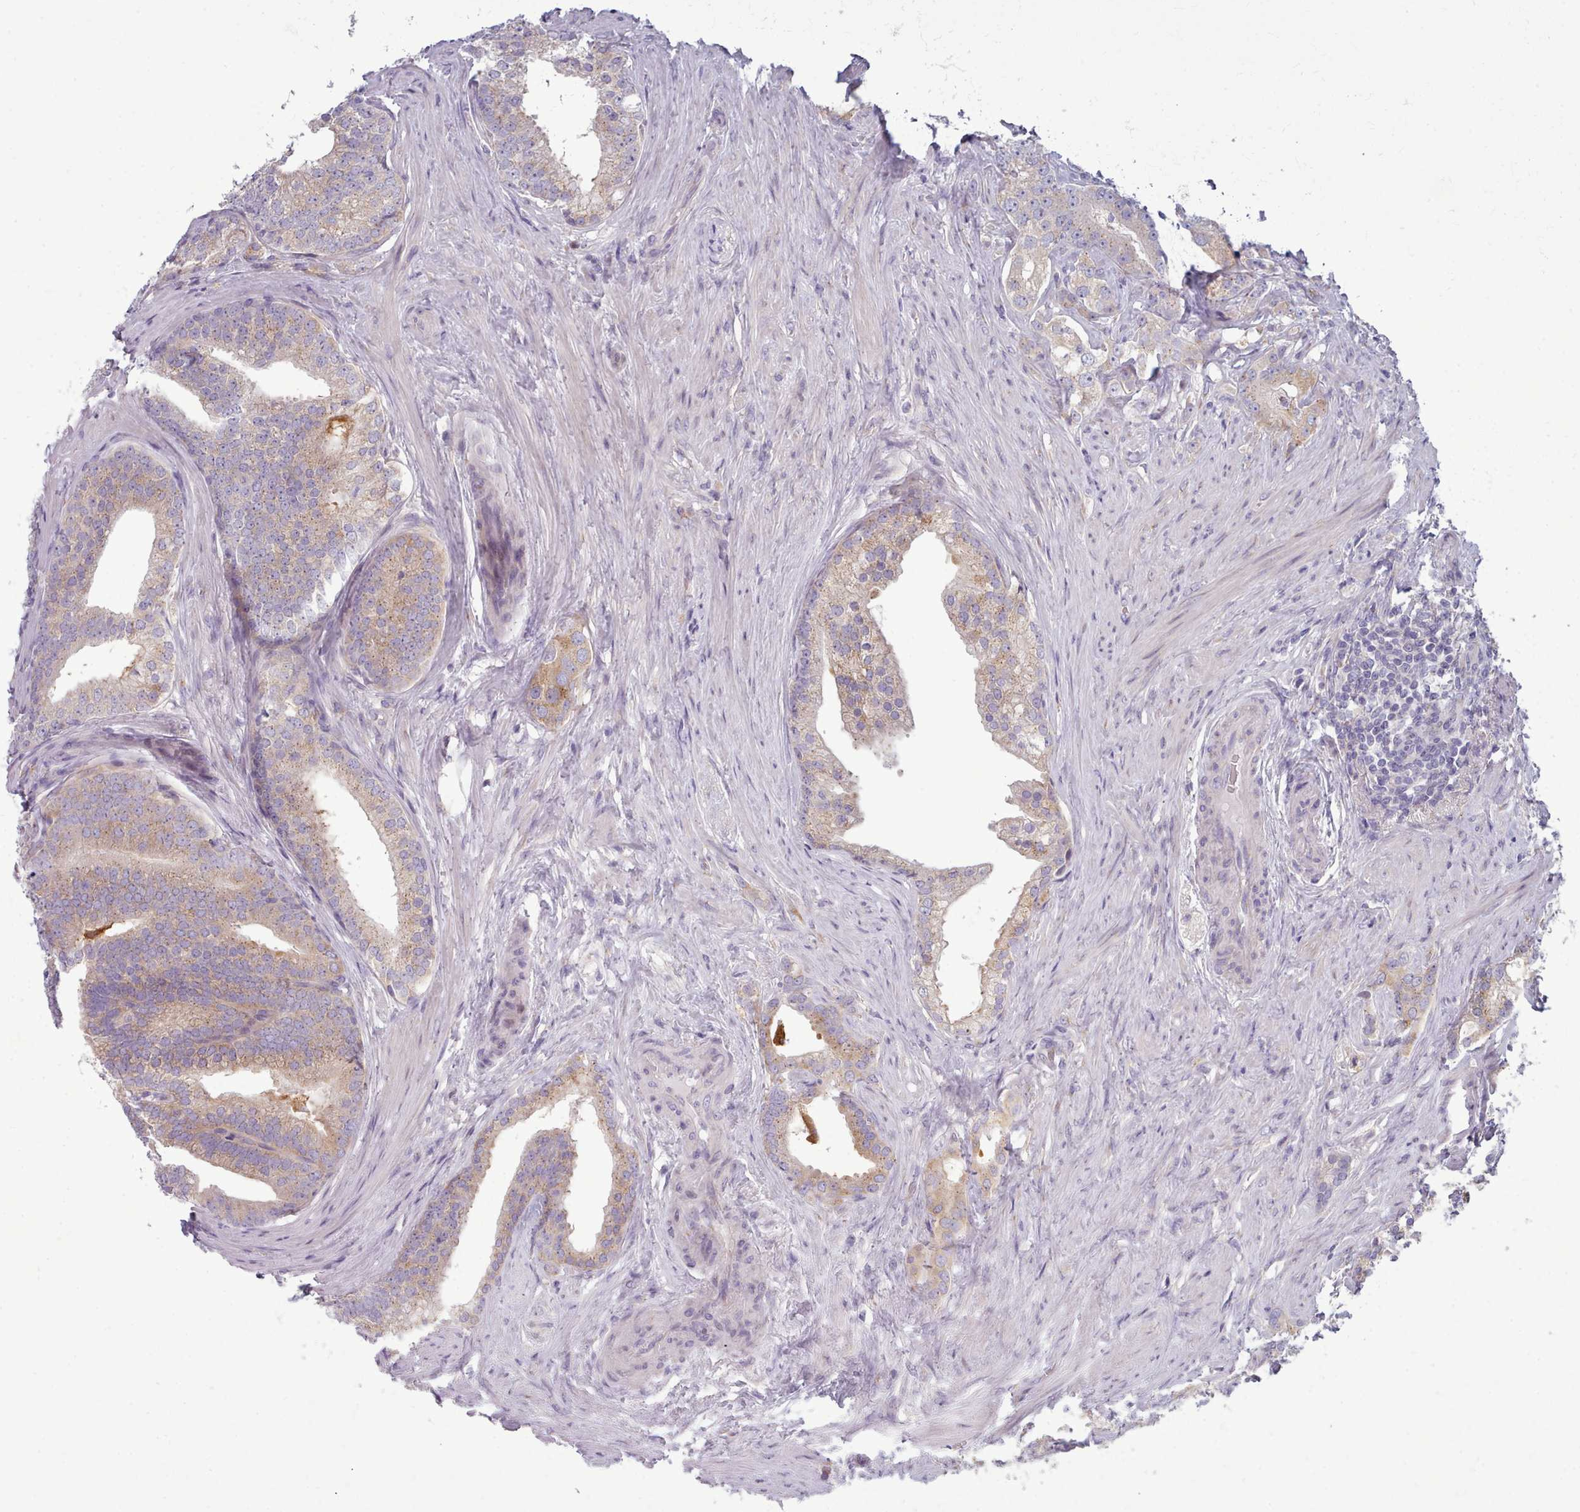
{"staining": {"intensity": "weak", "quantity": ">75%", "location": "cytoplasmic/membranous"}, "tissue": "prostate cancer", "cell_type": "Tumor cells", "image_type": "cancer", "snomed": [{"axis": "morphology", "description": "Adenocarcinoma, Low grade"}, {"axis": "topography", "description": "Prostate"}], "caption": "A histopathology image showing weak cytoplasmic/membranous expression in approximately >75% of tumor cells in prostate adenocarcinoma (low-grade), as visualized by brown immunohistochemical staining.", "gene": "MYRFL", "patient": {"sex": "male", "age": 71}}